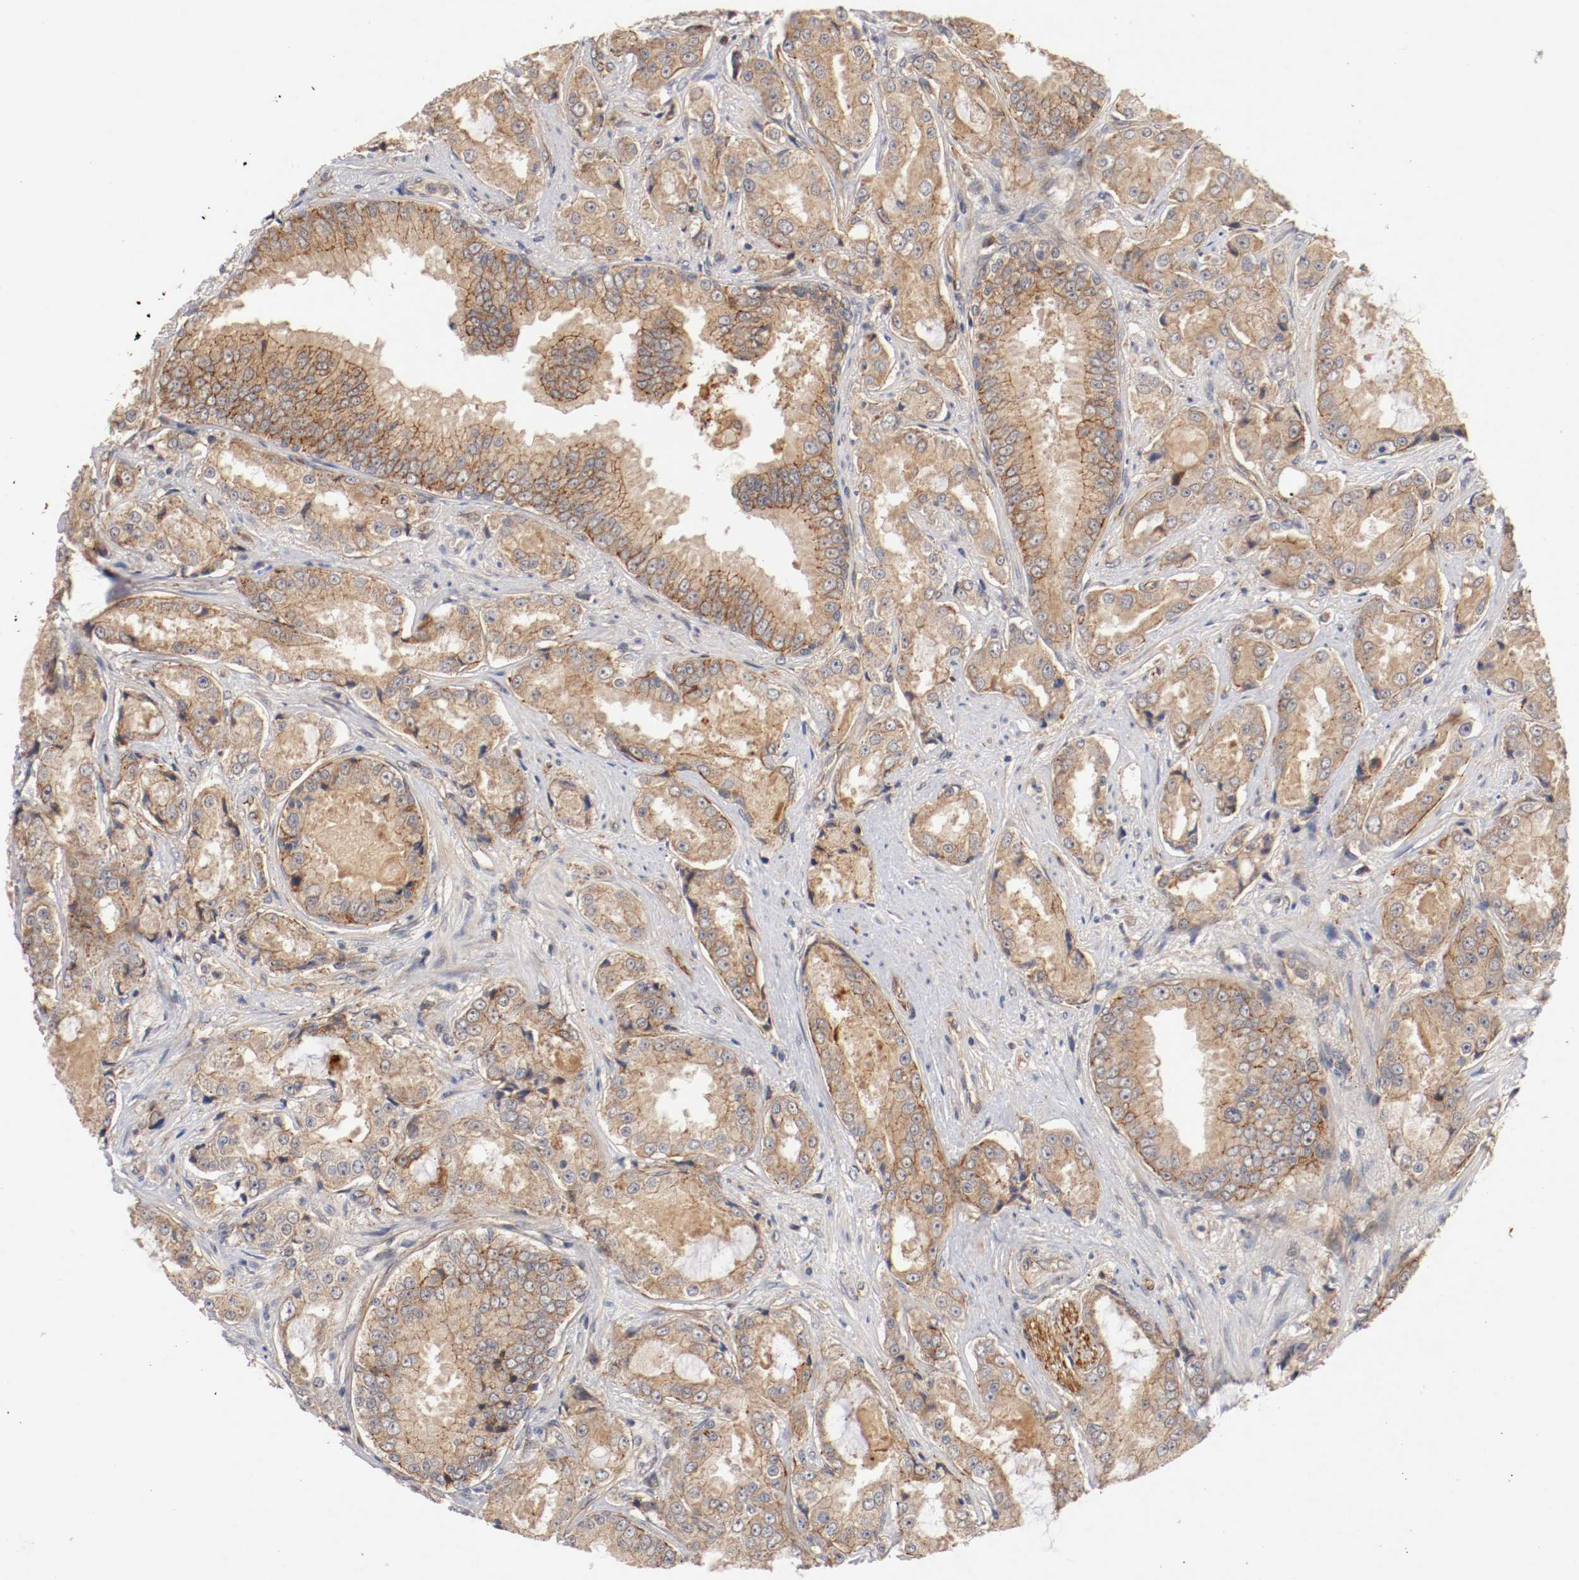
{"staining": {"intensity": "moderate", "quantity": ">75%", "location": "cytoplasmic/membranous"}, "tissue": "prostate cancer", "cell_type": "Tumor cells", "image_type": "cancer", "snomed": [{"axis": "morphology", "description": "Adenocarcinoma, High grade"}, {"axis": "topography", "description": "Prostate"}], "caption": "Protein analysis of prostate adenocarcinoma (high-grade) tissue displays moderate cytoplasmic/membranous expression in about >75% of tumor cells.", "gene": "TYK2", "patient": {"sex": "male", "age": 73}}